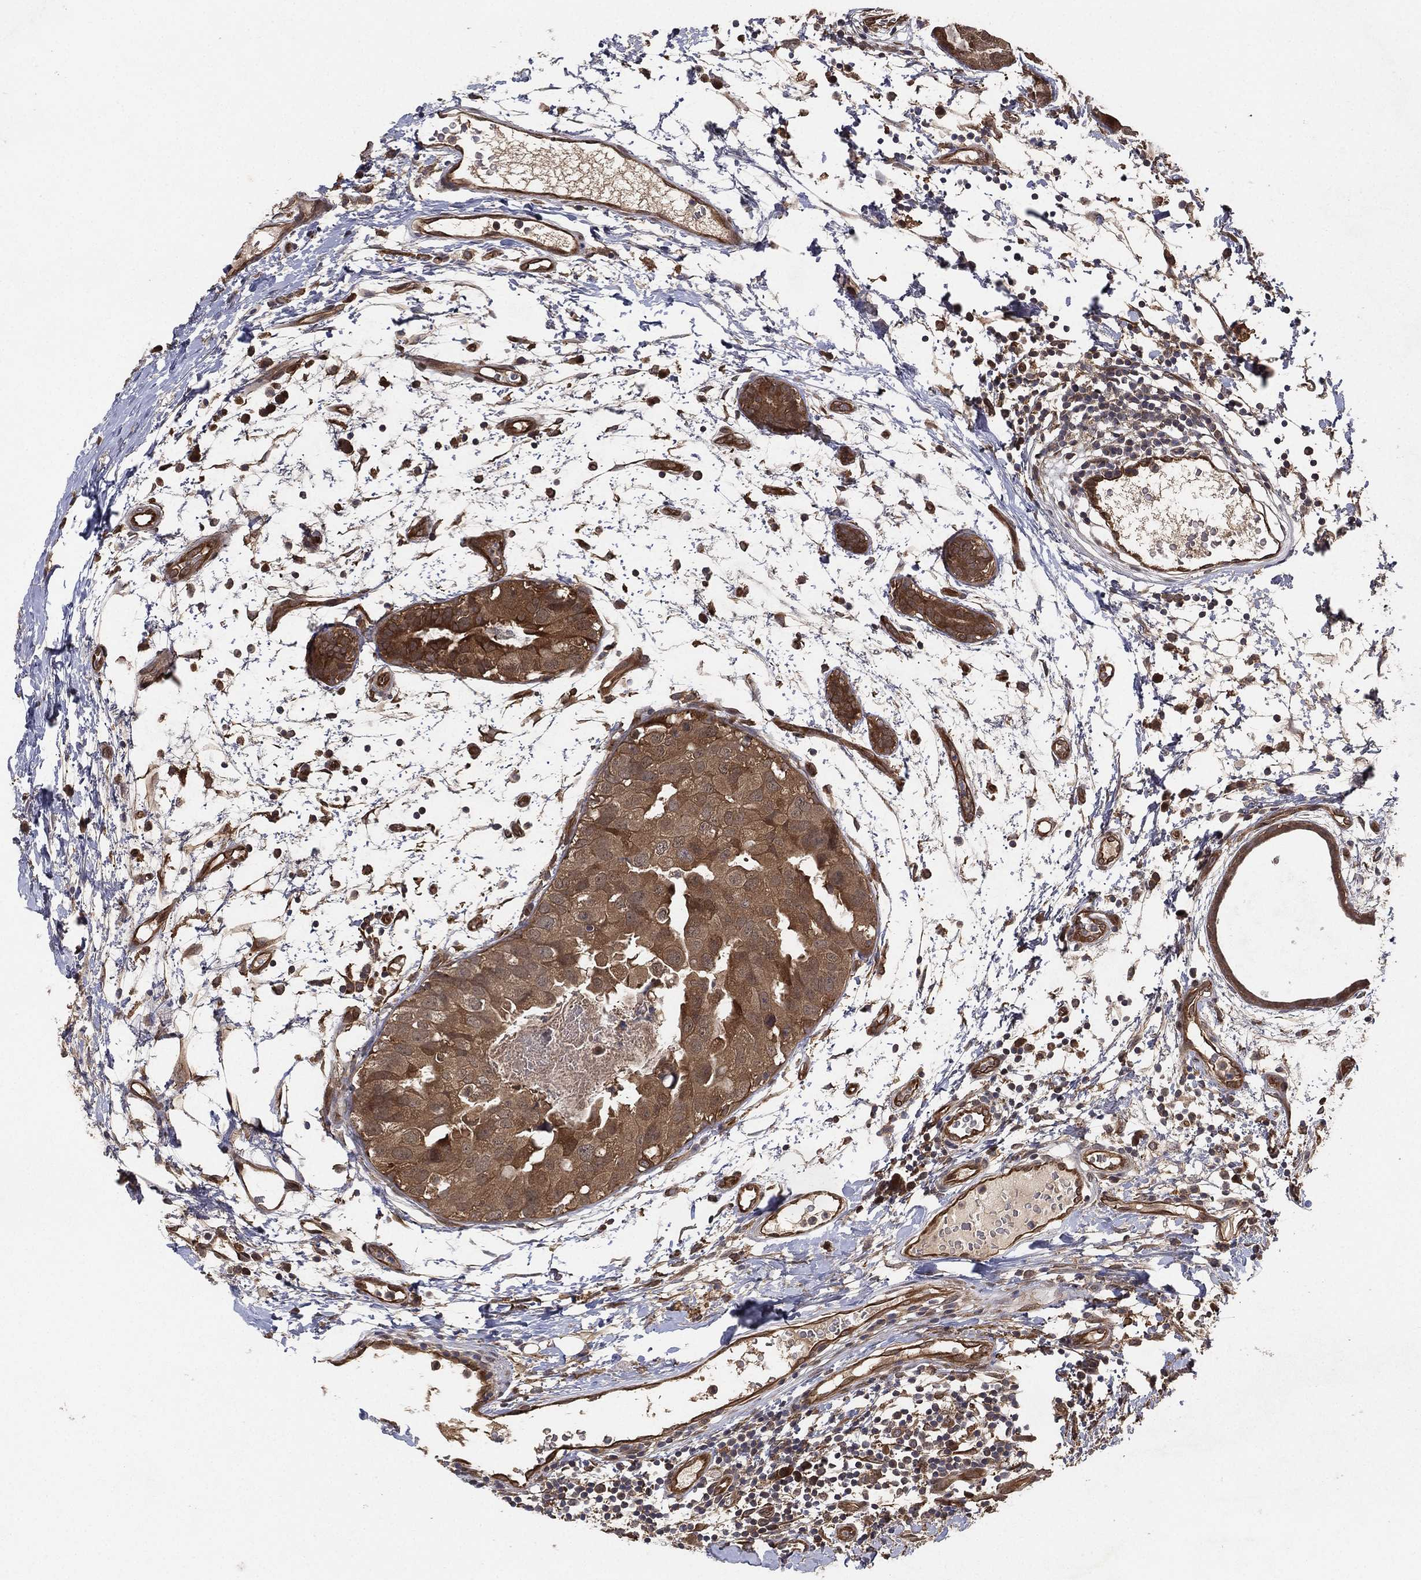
{"staining": {"intensity": "moderate", "quantity": ">75%", "location": "cytoplasmic/membranous"}, "tissue": "breast cancer", "cell_type": "Tumor cells", "image_type": "cancer", "snomed": [{"axis": "morphology", "description": "Normal tissue, NOS"}, {"axis": "morphology", "description": "Duct carcinoma"}, {"axis": "topography", "description": "Breast"}], "caption": "A brown stain labels moderate cytoplasmic/membranous expression of a protein in human breast invasive ductal carcinoma tumor cells.", "gene": "PSMG4", "patient": {"sex": "female", "age": 40}}